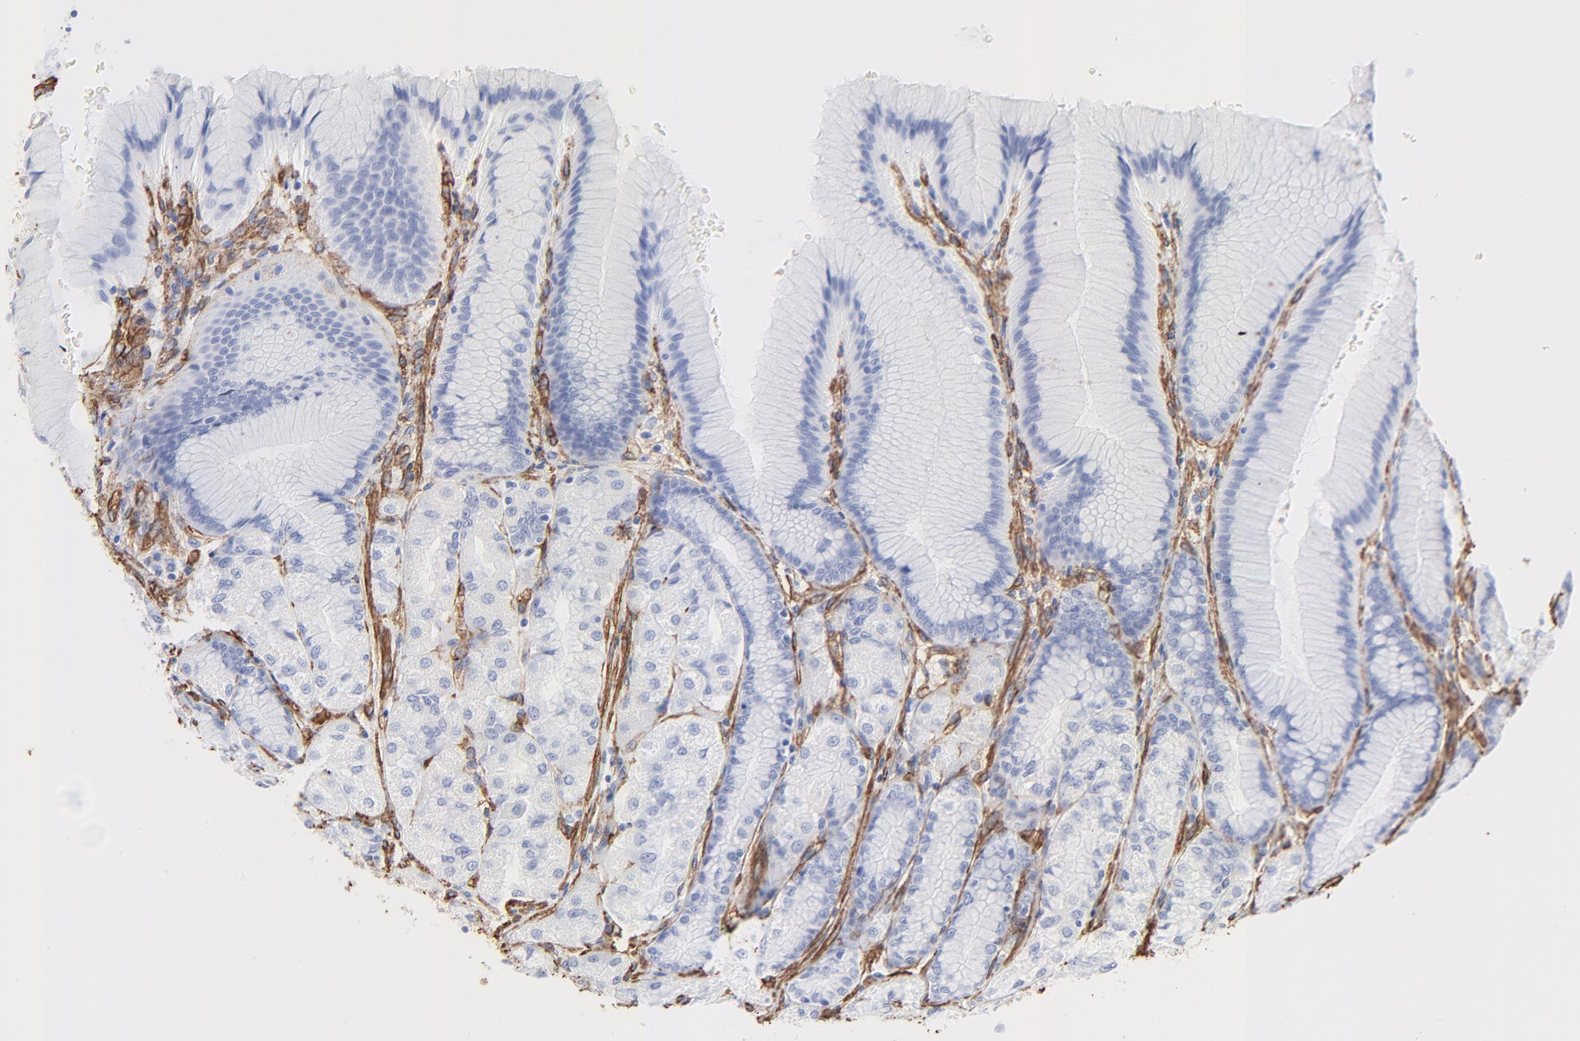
{"staining": {"intensity": "negative", "quantity": "none", "location": "none"}, "tissue": "stomach", "cell_type": "Glandular cells", "image_type": "normal", "snomed": [{"axis": "morphology", "description": "Normal tissue, NOS"}, {"axis": "morphology", "description": "Adenocarcinoma, NOS"}, {"axis": "topography", "description": "Stomach"}, {"axis": "topography", "description": "Stomach, lower"}], "caption": "DAB immunohistochemical staining of benign stomach reveals no significant expression in glandular cells. (DAB IHC with hematoxylin counter stain).", "gene": "CAV1", "patient": {"sex": "female", "age": 65}}